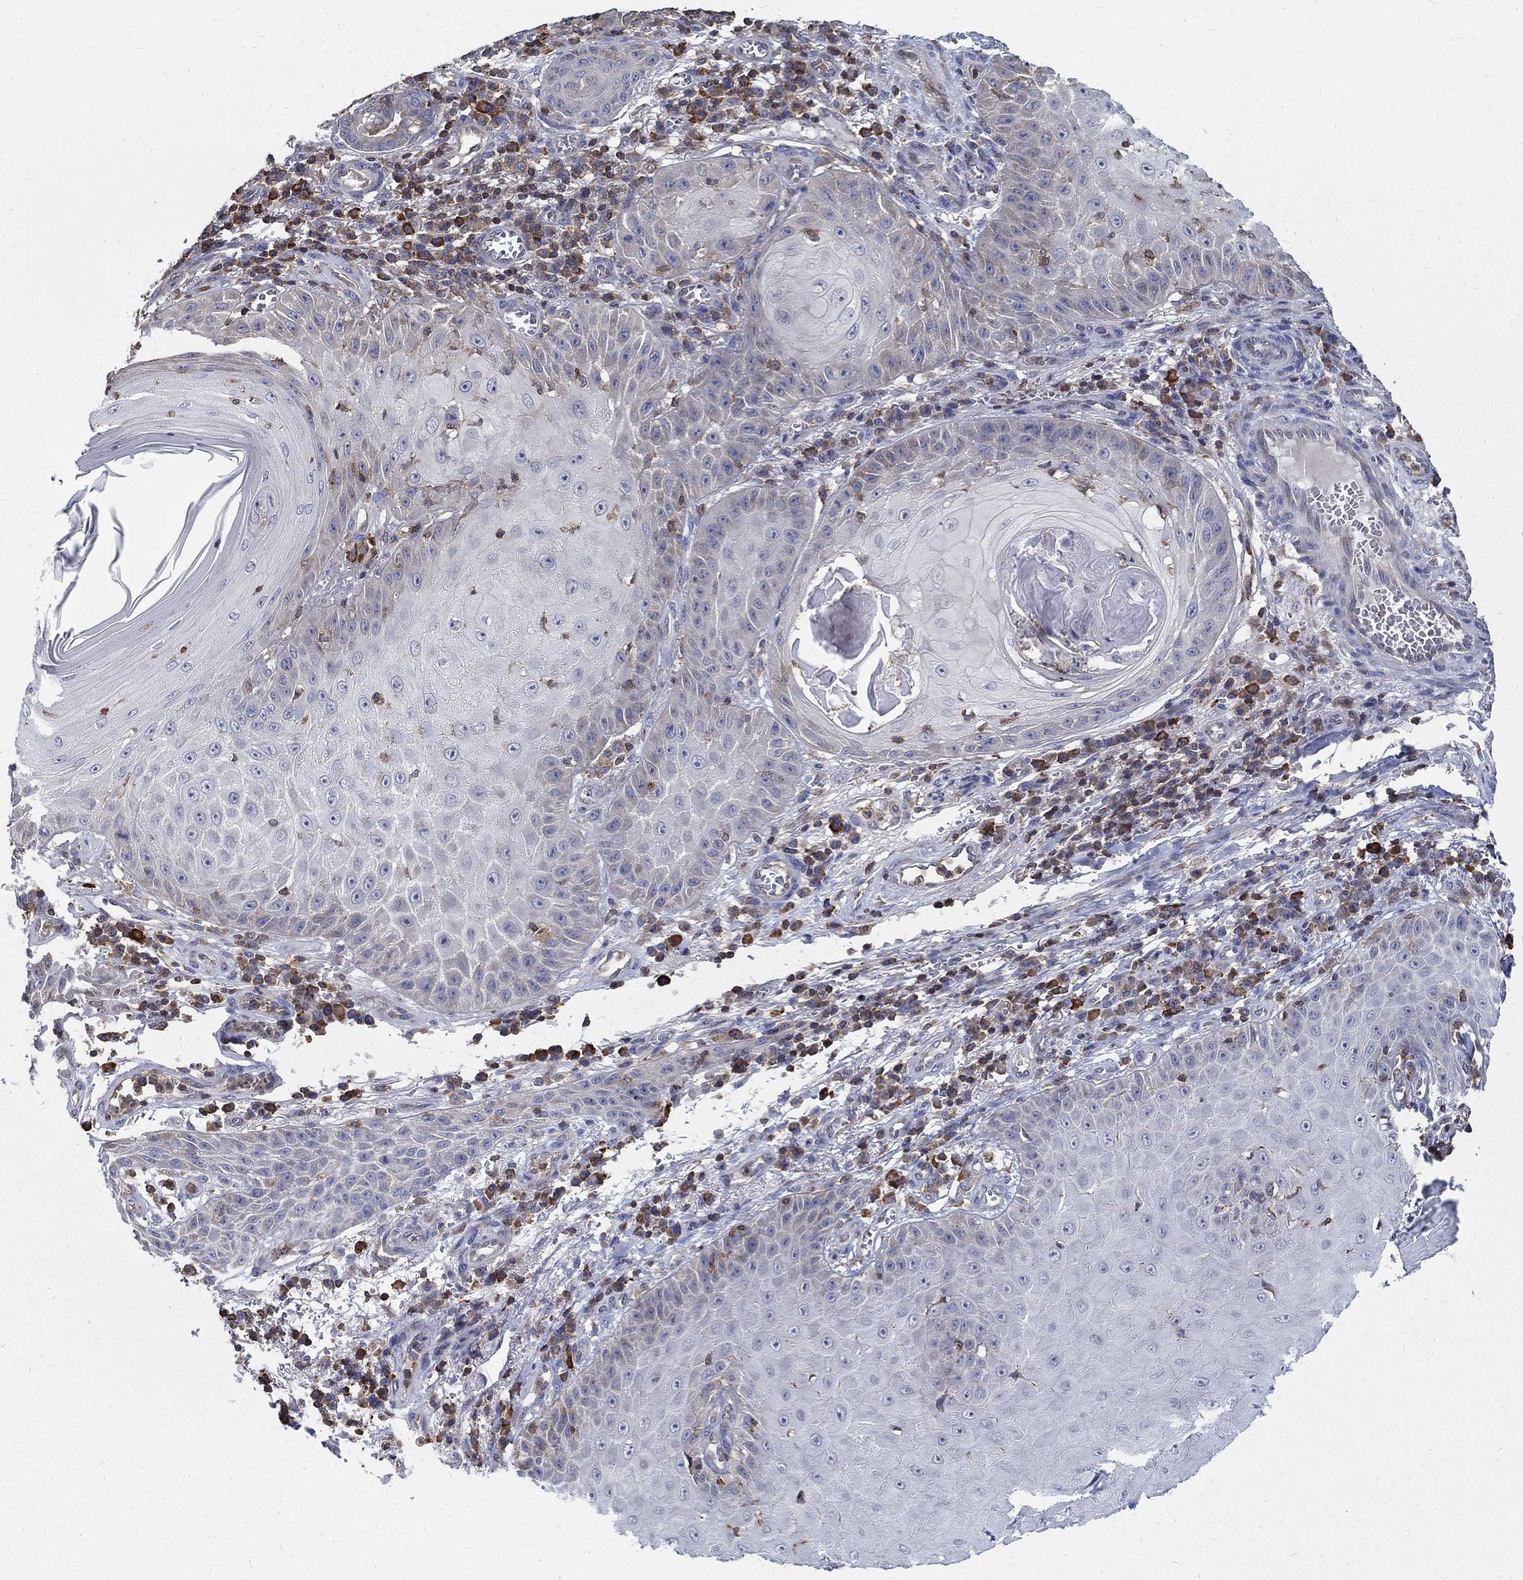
{"staining": {"intensity": "negative", "quantity": "none", "location": "none"}, "tissue": "skin cancer", "cell_type": "Tumor cells", "image_type": "cancer", "snomed": [{"axis": "morphology", "description": "Squamous cell carcinoma, NOS"}, {"axis": "topography", "description": "Skin"}], "caption": "Tumor cells are negative for brown protein staining in squamous cell carcinoma (skin). (Stains: DAB (3,3'-diaminobenzidine) IHC with hematoxylin counter stain, Microscopy: brightfield microscopy at high magnification).", "gene": "AGAP2", "patient": {"sex": "male", "age": 70}}